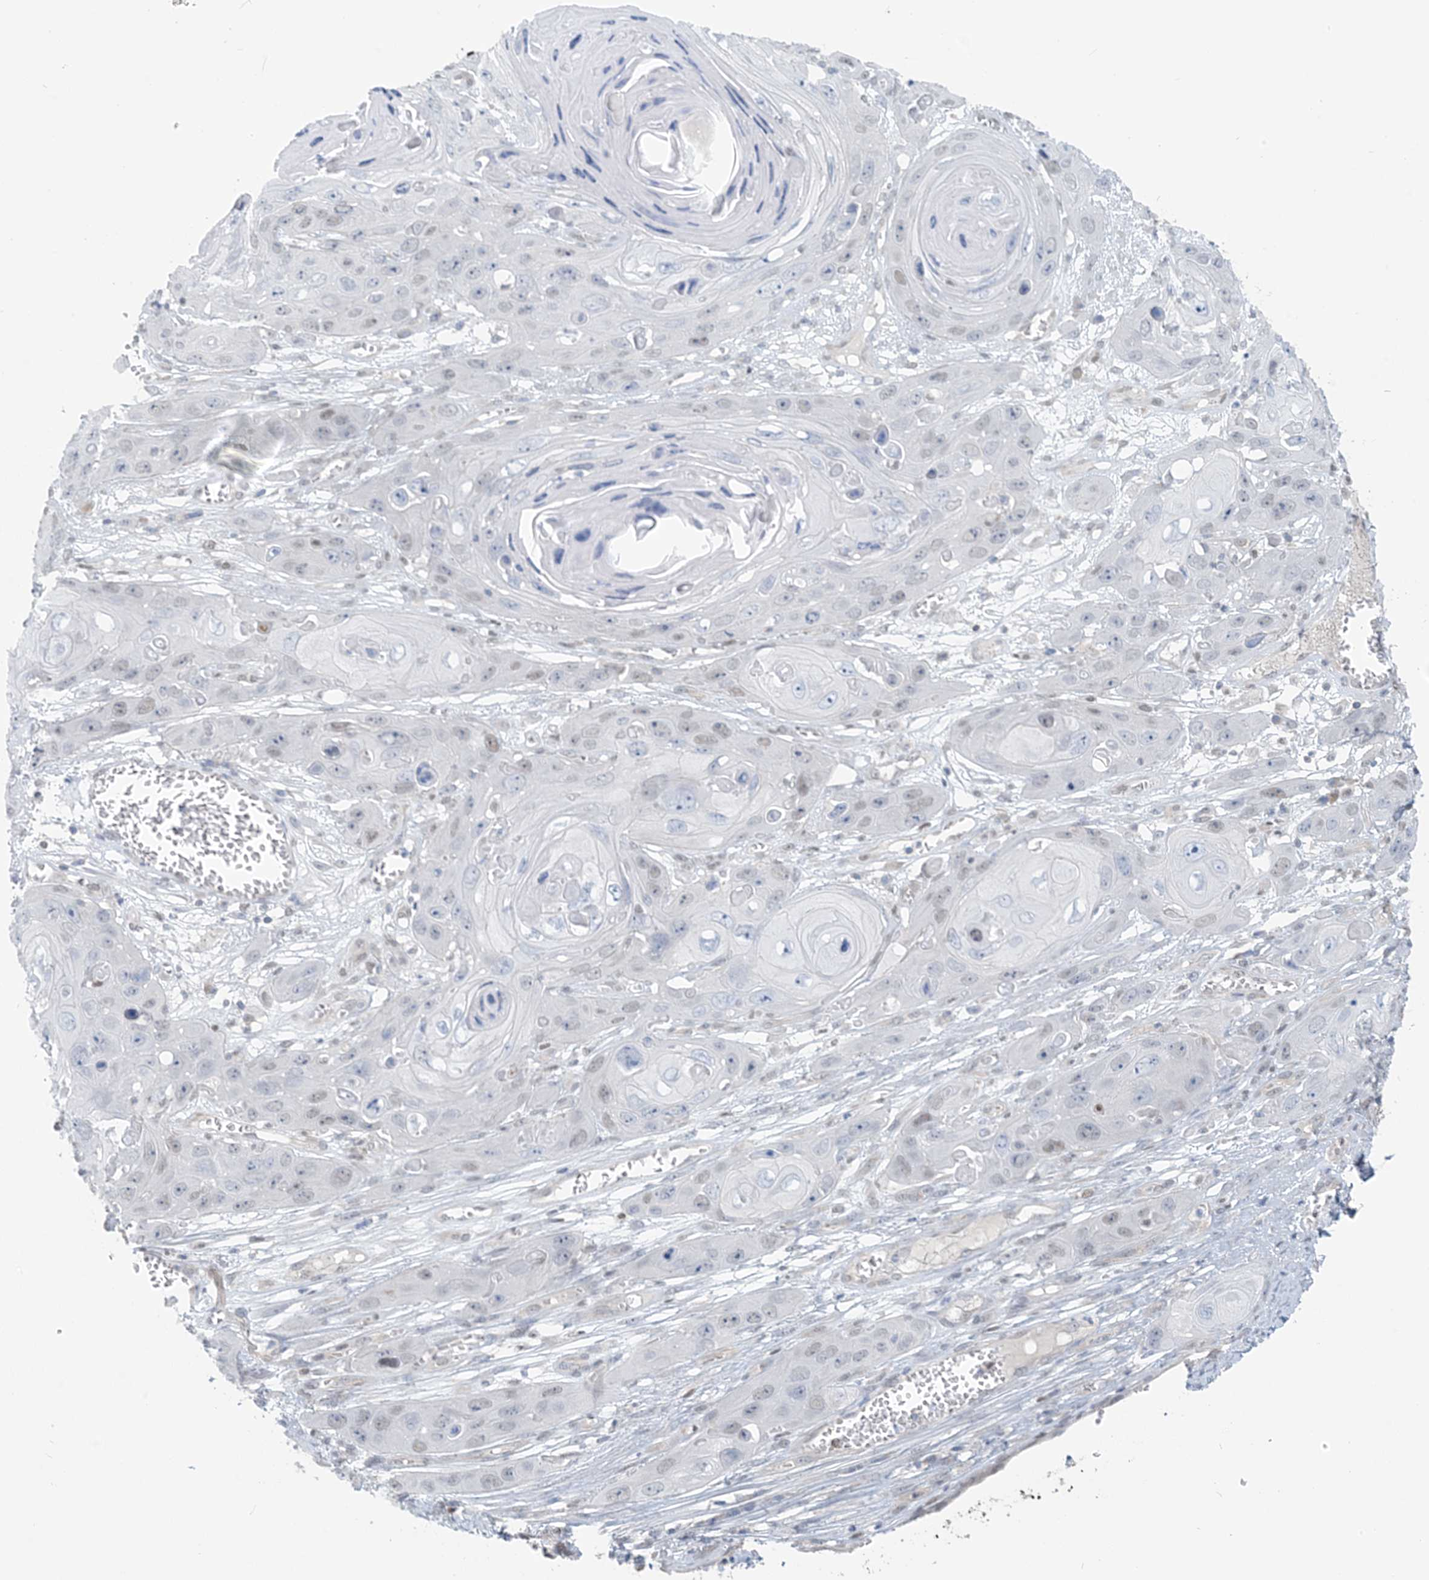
{"staining": {"intensity": "weak", "quantity": "<25%", "location": "nuclear"}, "tissue": "skin cancer", "cell_type": "Tumor cells", "image_type": "cancer", "snomed": [{"axis": "morphology", "description": "Squamous cell carcinoma, NOS"}, {"axis": "topography", "description": "Skin"}], "caption": "Tumor cells are negative for protein expression in human skin cancer.", "gene": "ZC3H12A", "patient": {"sex": "male", "age": 55}}